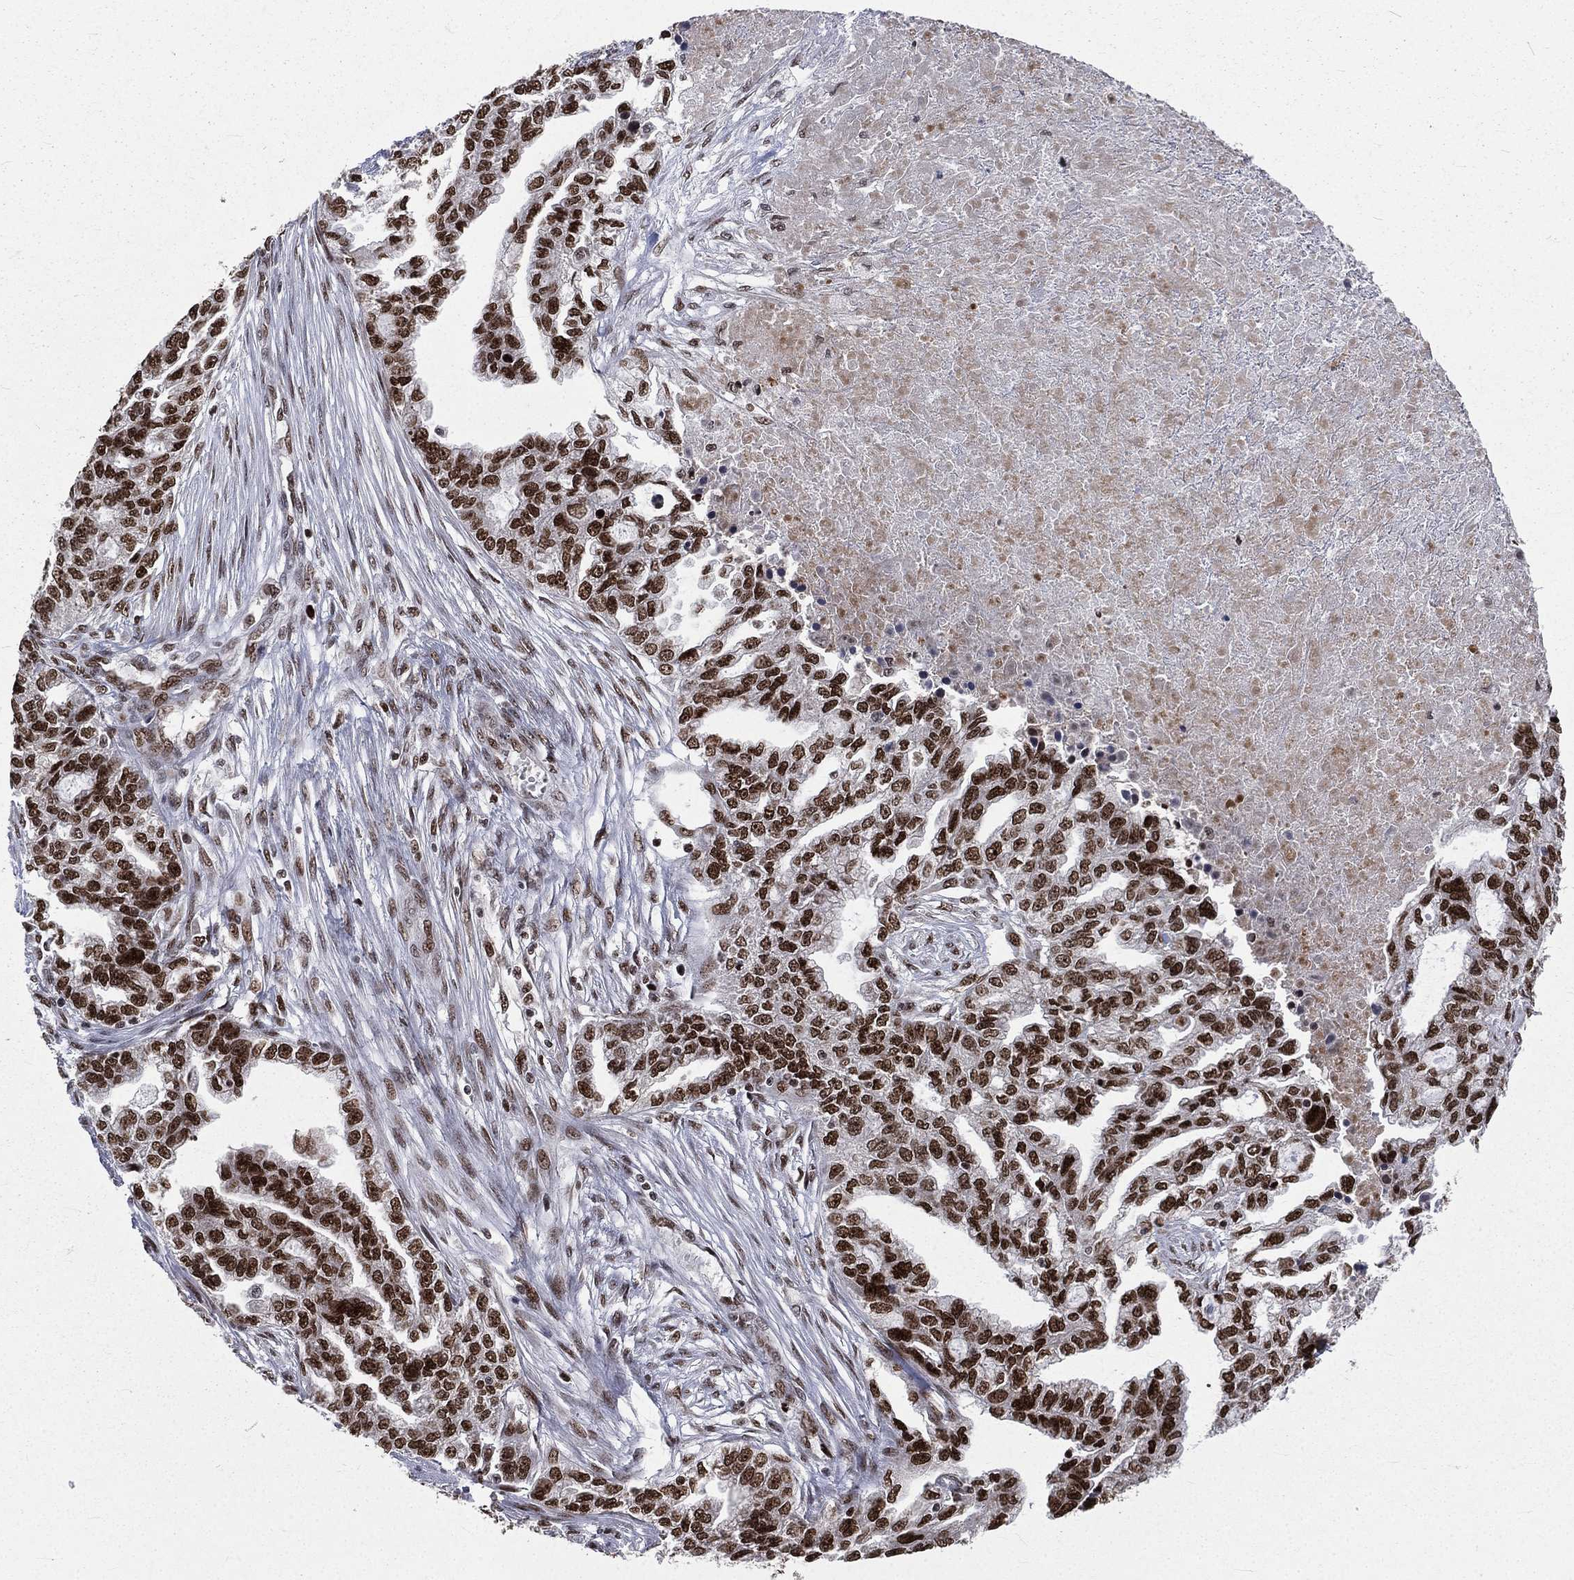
{"staining": {"intensity": "strong", "quantity": ">75%", "location": "nuclear"}, "tissue": "ovarian cancer", "cell_type": "Tumor cells", "image_type": "cancer", "snomed": [{"axis": "morphology", "description": "Cystadenocarcinoma, serous, NOS"}, {"axis": "topography", "description": "Ovary"}], "caption": "High-power microscopy captured an IHC histopathology image of ovarian cancer, revealing strong nuclear positivity in approximately >75% of tumor cells.", "gene": "POLB", "patient": {"sex": "female", "age": 51}}